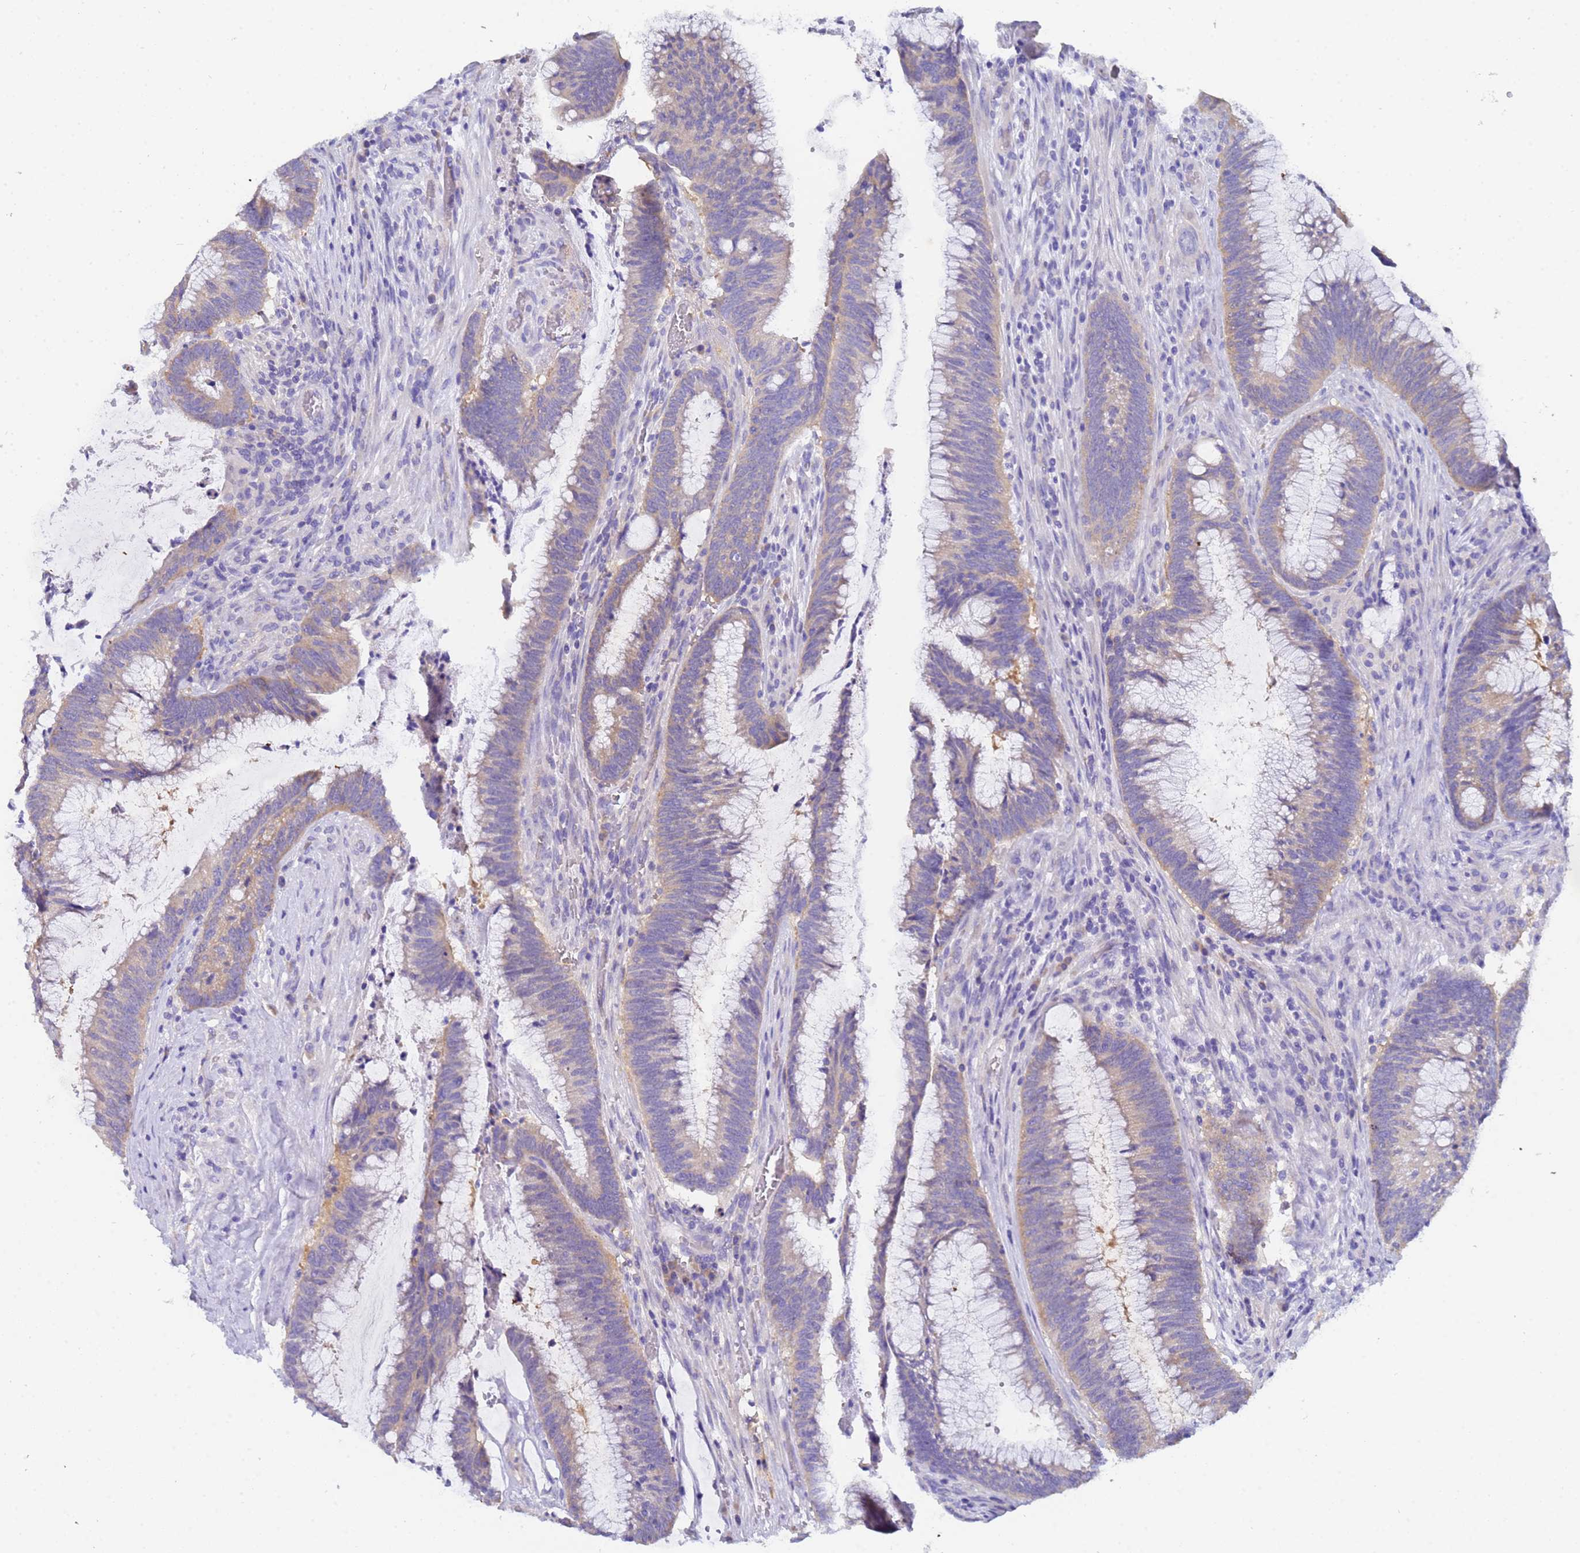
{"staining": {"intensity": "negative", "quantity": "none", "location": "none"}, "tissue": "colorectal cancer", "cell_type": "Tumor cells", "image_type": "cancer", "snomed": [{"axis": "morphology", "description": "Adenocarcinoma, NOS"}, {"axis": "topography", "description": "Rectum"}], "caption": "The immunohistochemistry micrograph has no significant expression in tumor cells of colorectal cancer (adenocarcinoma) tissue.", "gene": "UBE2O", "patient": {"sex": "female", "age": 77}}